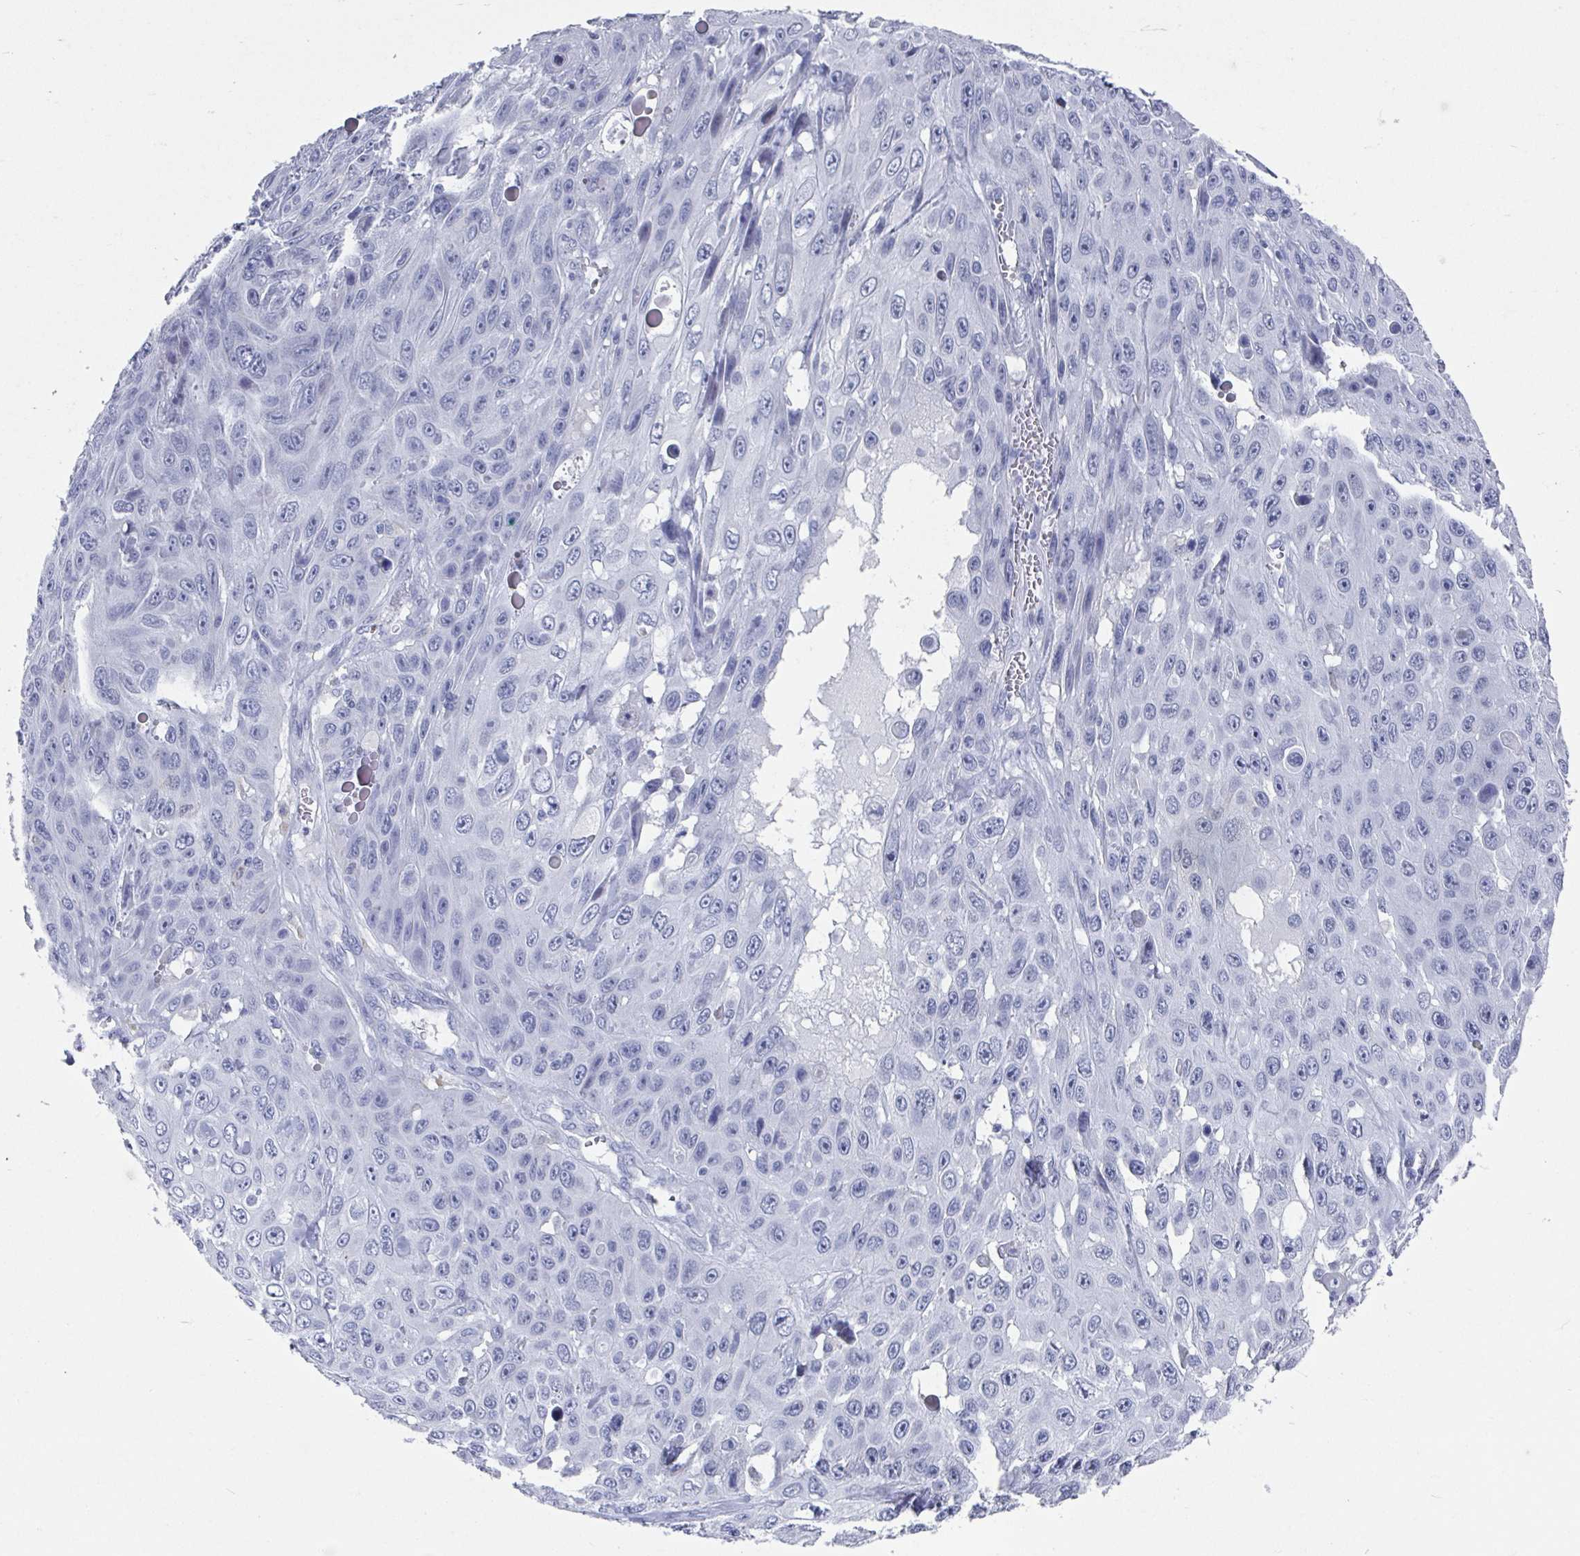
{"staining": {"intensity": "negative", "quantity": "none", "location": "none"}, "tissue": "skin cancer", "cell_type": "Tumor cells", "image_type": "cancer", "snomed": [{"axis": "morphology", "description": "Squamous cell carcinoma, NOS"}, {"axis": "topography", "description": "Skin"}], "caption": "Micrograph shows no protein staining in tumor cells of squamous cell carcinoma (skin) tissue.", "gene": "CAMKV", "patient": {"sex": "male", "age": 82}}